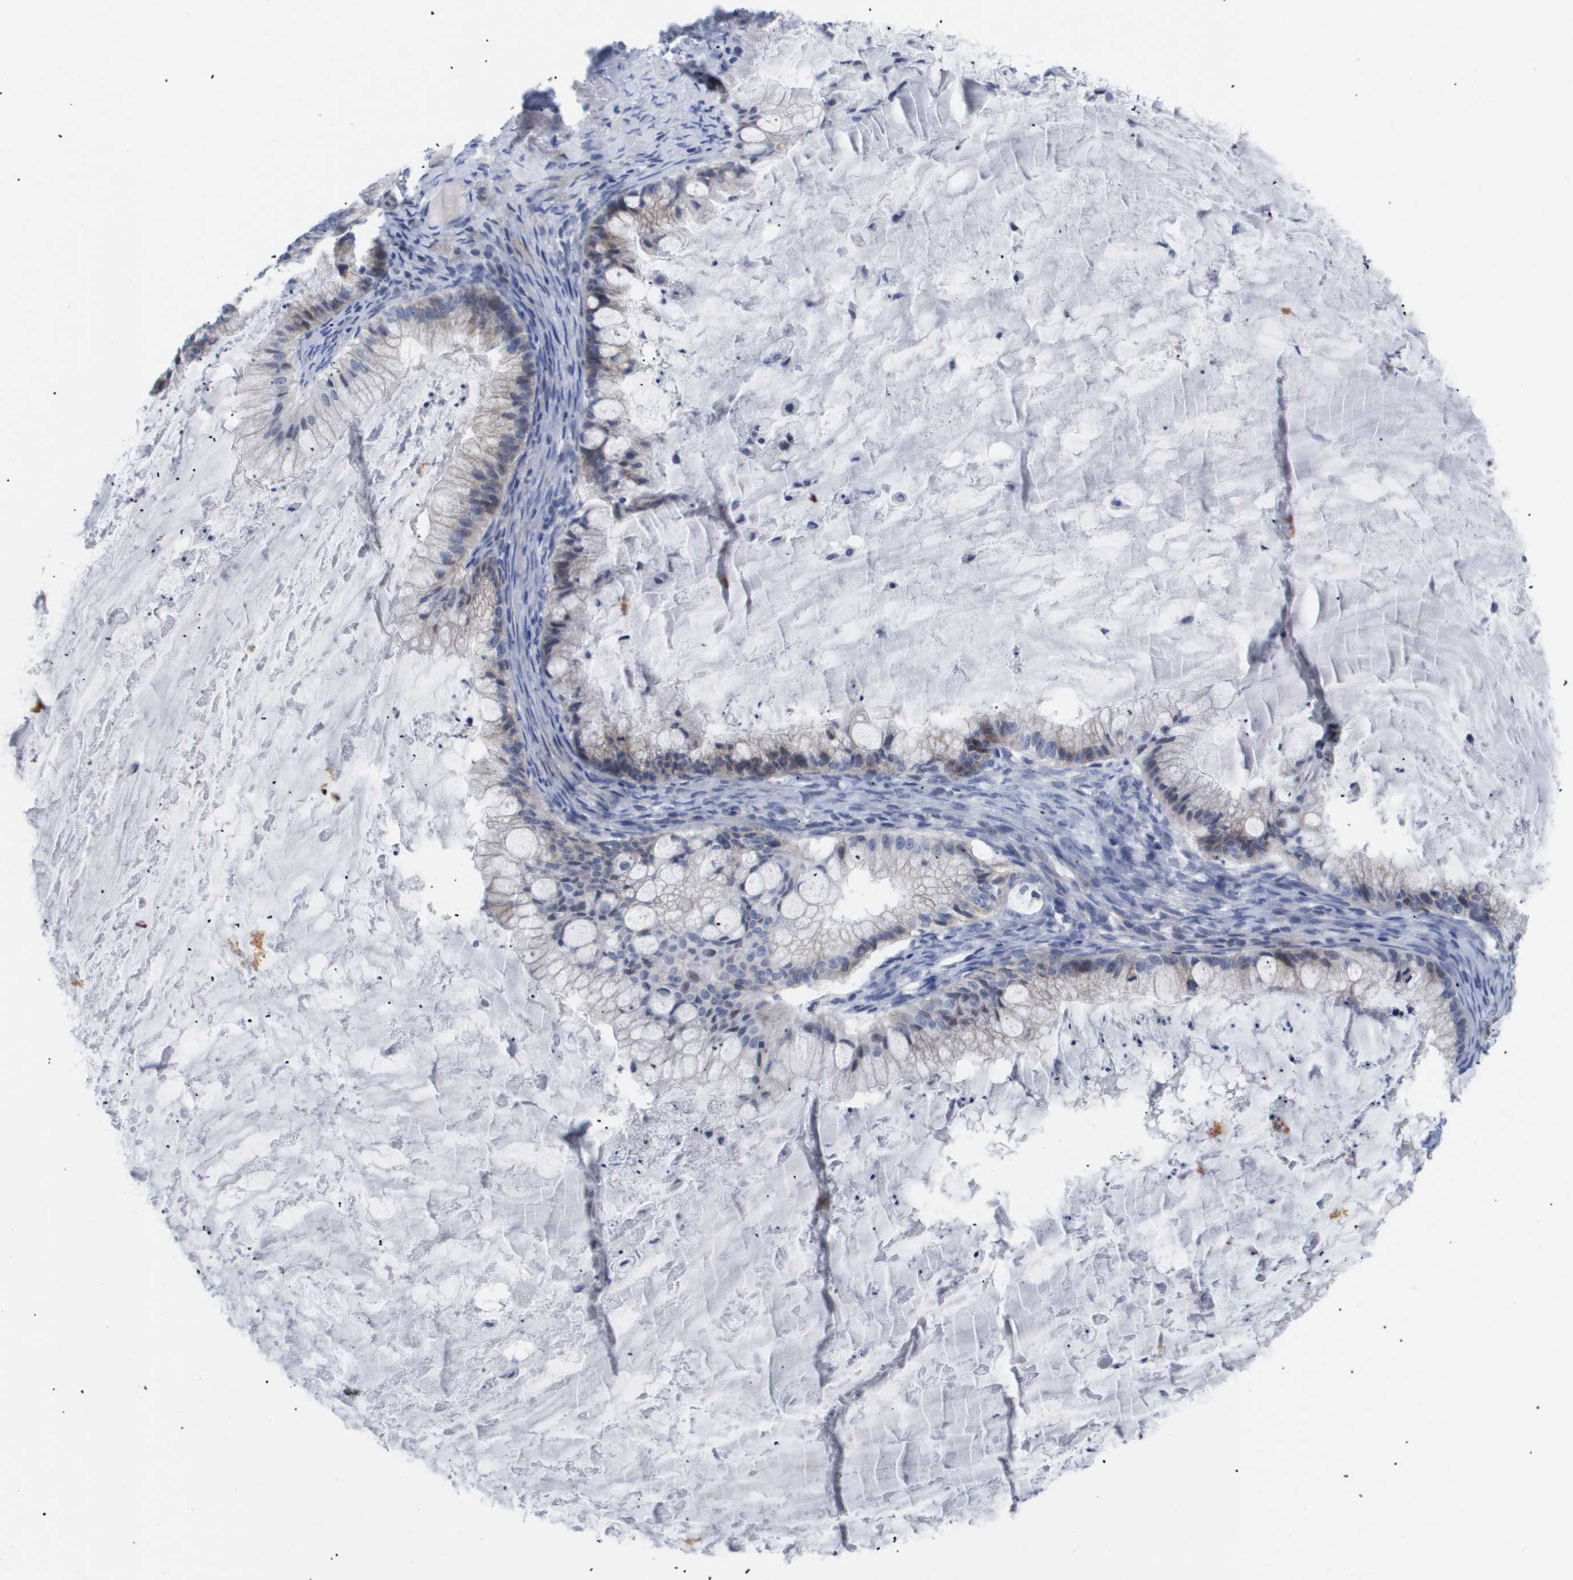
{"staining": {"intensity": "negative", "quantity": "none", "location": "none"}, "tissue": "ovarian cancer", "cell_type": "Tumor cells", "image_type": "cancer", "snomed": [{"axis": "morphology", "description": "Cystadenocarcinoma, mucinous, NOS"}, {"axis": "topography", "description": "Ovary"}], "caption": "Tumor cells show no significant protein positivity in ovarian mucinous cystadenocarcinoma. (Brightfield microscopy of DAB (3,3'-diaminobenzidine) immunohistochemistry at high magnification).", "gene": "CAV3", "patient": {"sex": "female", "age": 57}}